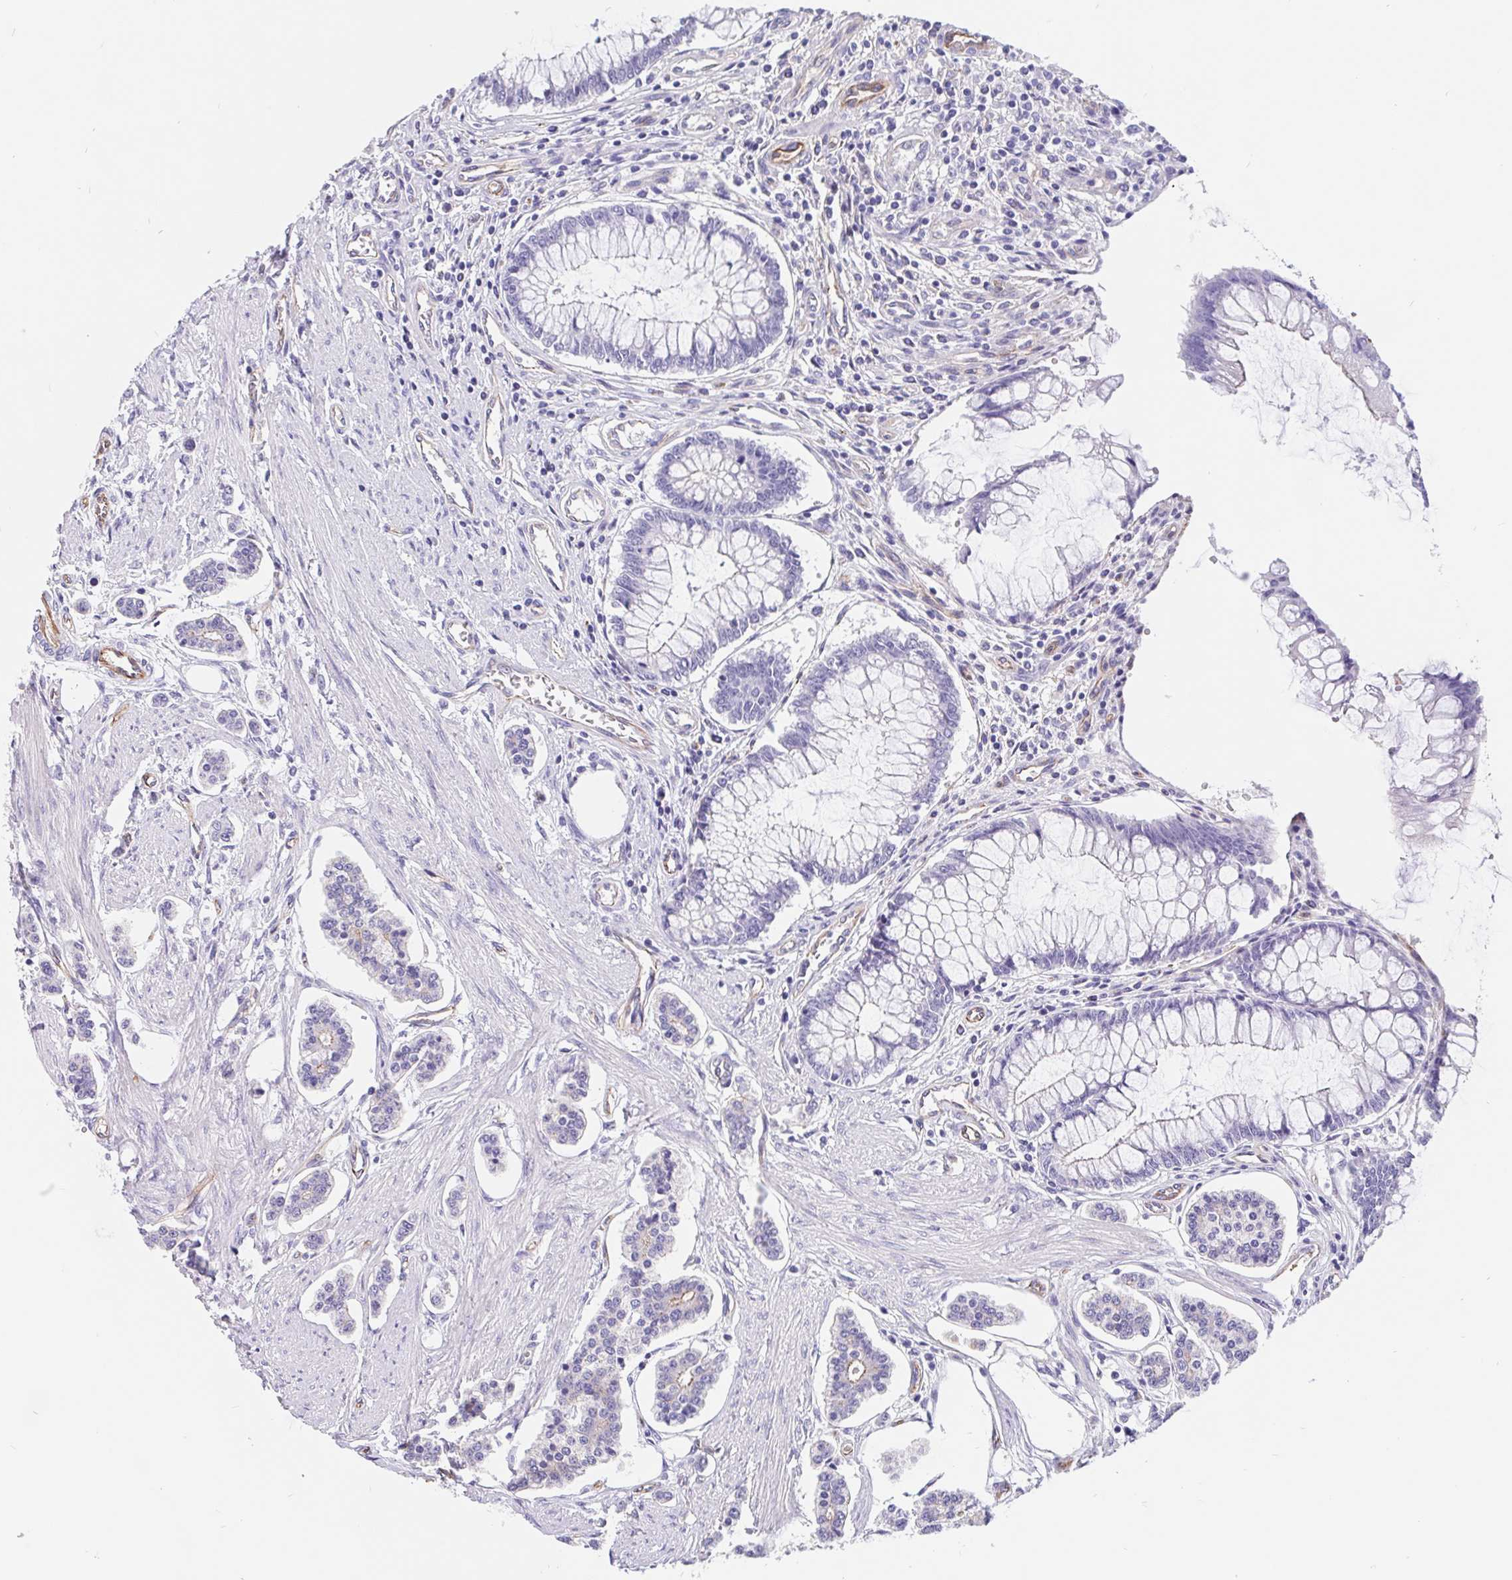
{"staining": {"intensity": "weak", "quantity": "<25%", "location": "cytoplasmic/membranous"}, "tissue": "carcinoid", "cell_type": "Tumor cells", "image_type": "cancer", "snomed": [{"axis": "morphology", "description": "Carcinoid, malignant, NOS"}, {"axis": "topography", "description": "Small intestine"}], "caption": "Carcinoid (malignant) stained for a protein using IHC shows no positivity tumor cells.", "gene": "LIMCH1", "patient": {"sex": "female", "age": 65}}